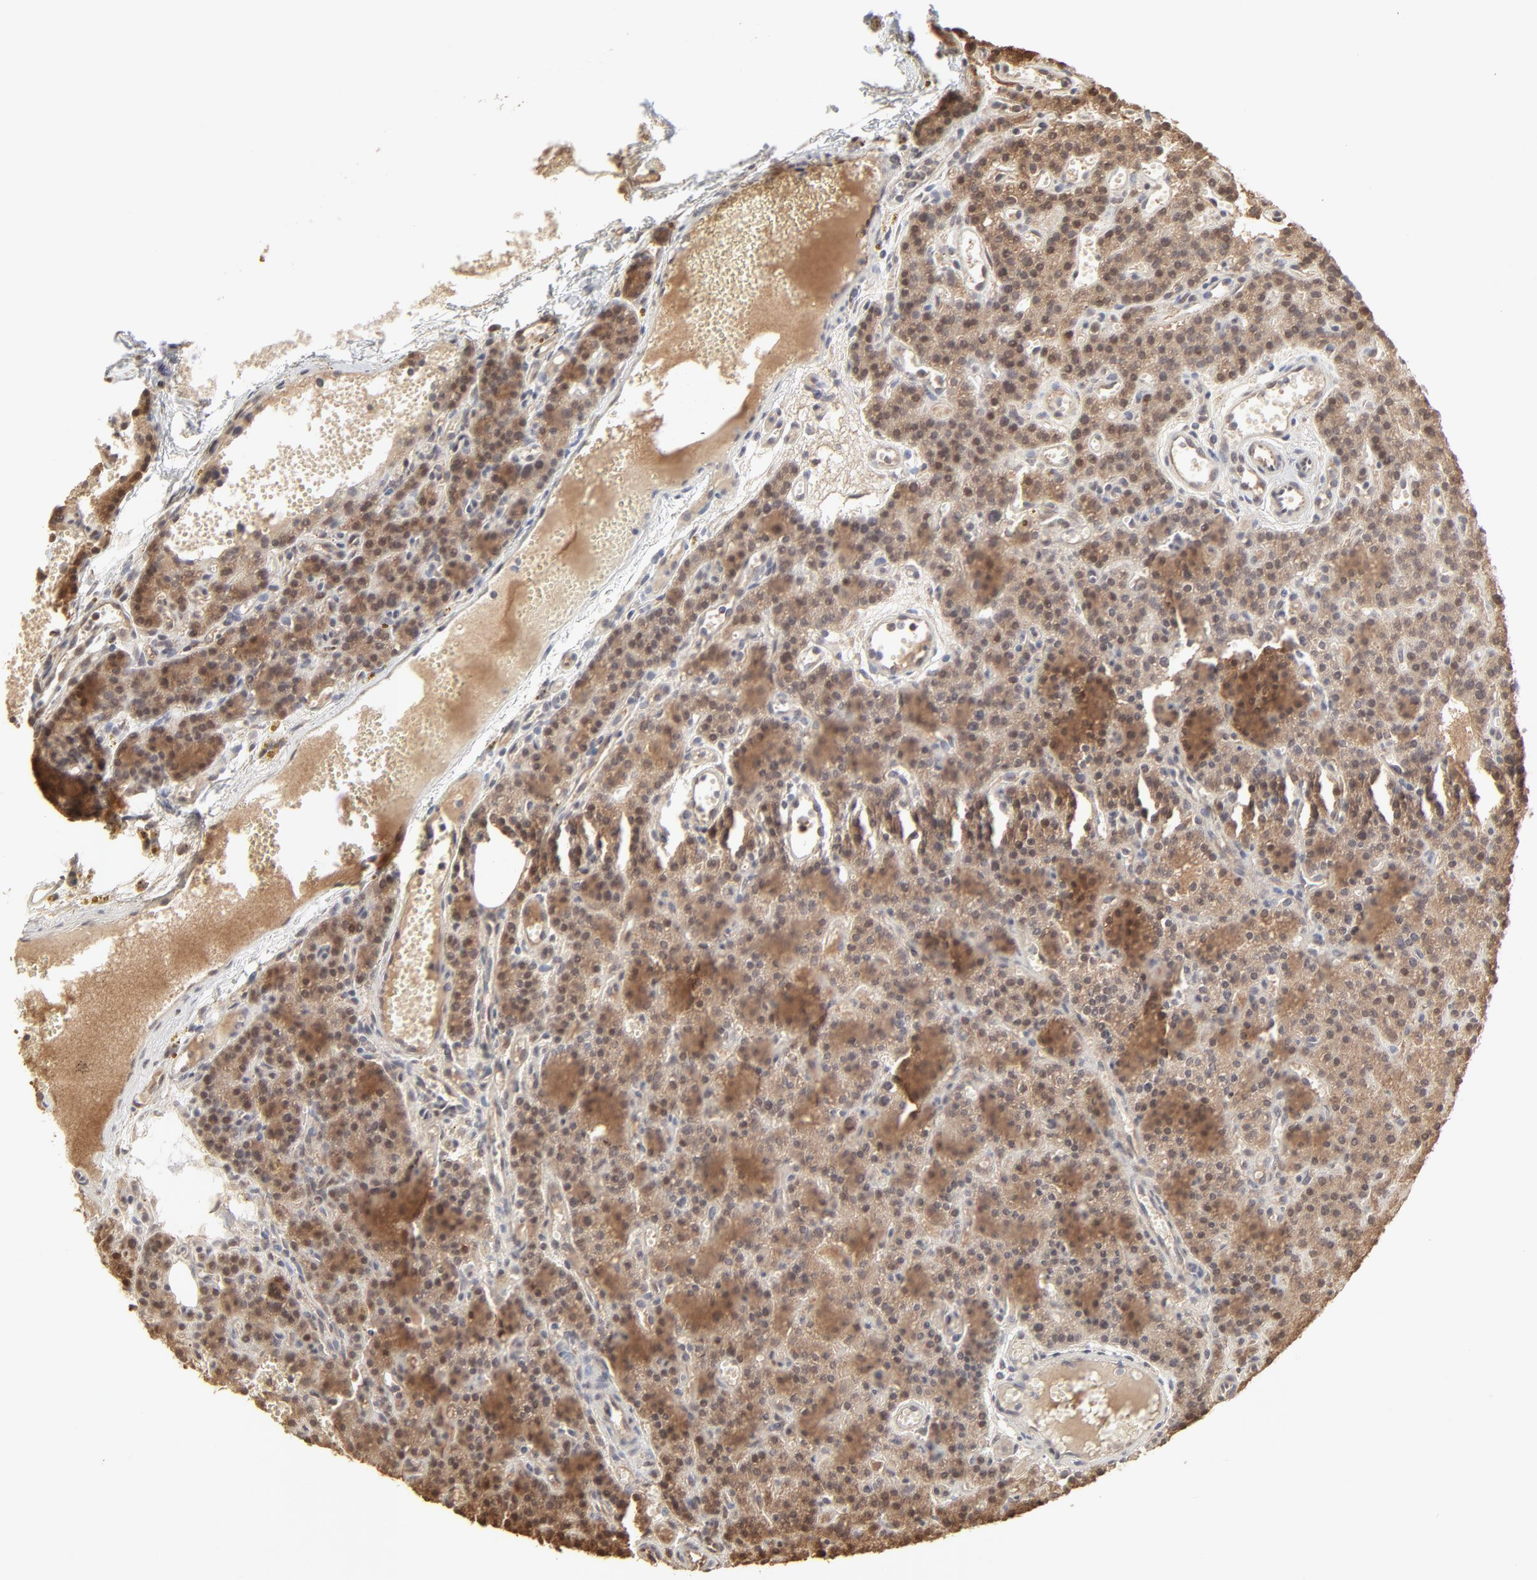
{"staining": {"intensity": "moderate", "quantity": ">75%", "location": "cytoplasmic/membranous,nuclear"}, "tissue": "parathyroid gland", "cell_type": "Glandular cells", "image_type": "normal", "snomed": [{"axis": "morphology", "description": "Normal tissue, NOS"}, {"axis": "topography", "description": "Parathyroid gland"}], "caption": "Protein staining of unremarkable parathyroid gland reveals moderate cytoplasmic/membranous,nuclear expression in about >75% of glandular cells.", "gene": "PPP2CA", "patient": {"sex": "male", "age": 25}}